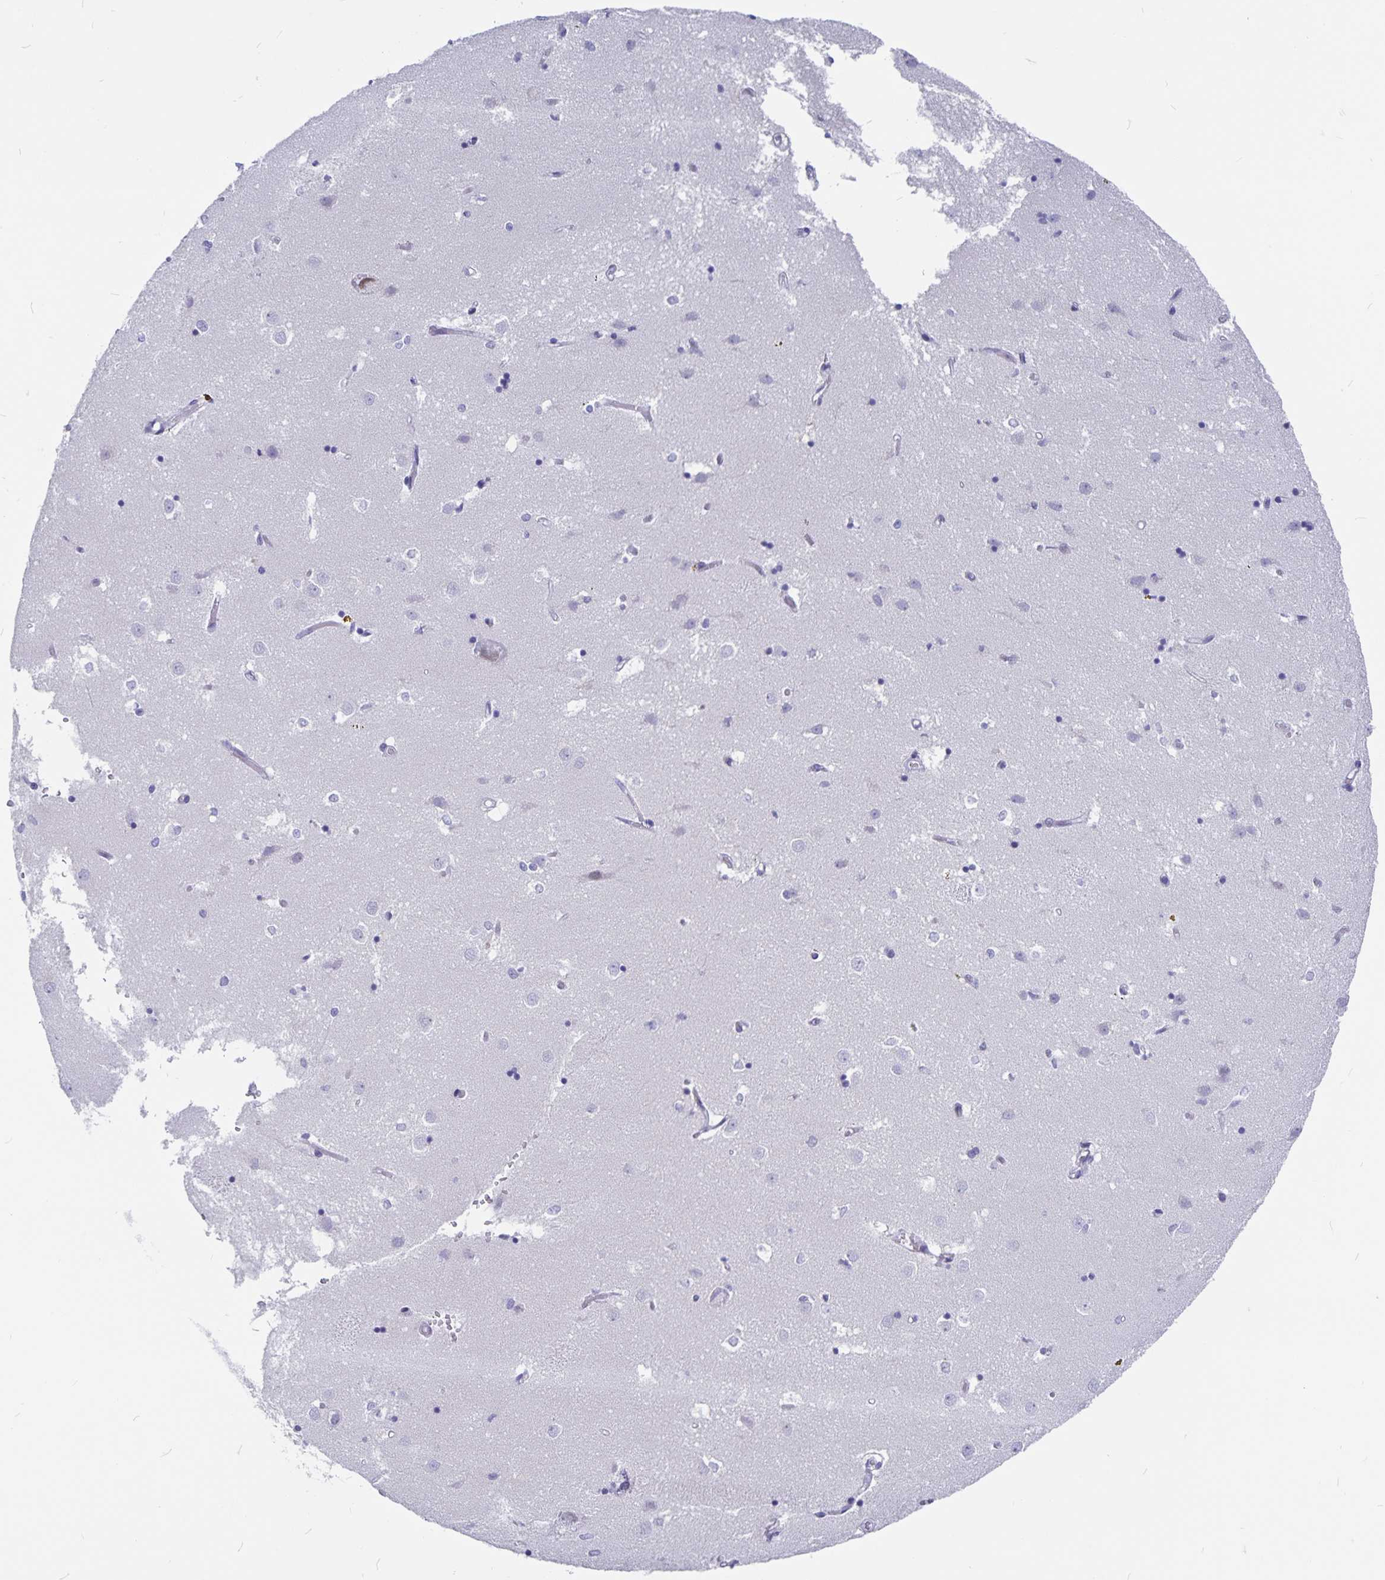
{"staining": {"intensity": "negative", "quantity": "none", "location": "none"}, "tissue": "caudate", "cell_type": "Glial cells", "image_type": "normal", "snomed": [{"axis": "morphology", "description": "Normal tissue, NOS"}, {"axis": "topography", "description": "Lateral ventricle wall"}], "caption": "Caudate stained for a protein using IHC reveals no positivity glial cells.", "gene": "SNTN", "patient": {"sex": "male", "age": 54}}